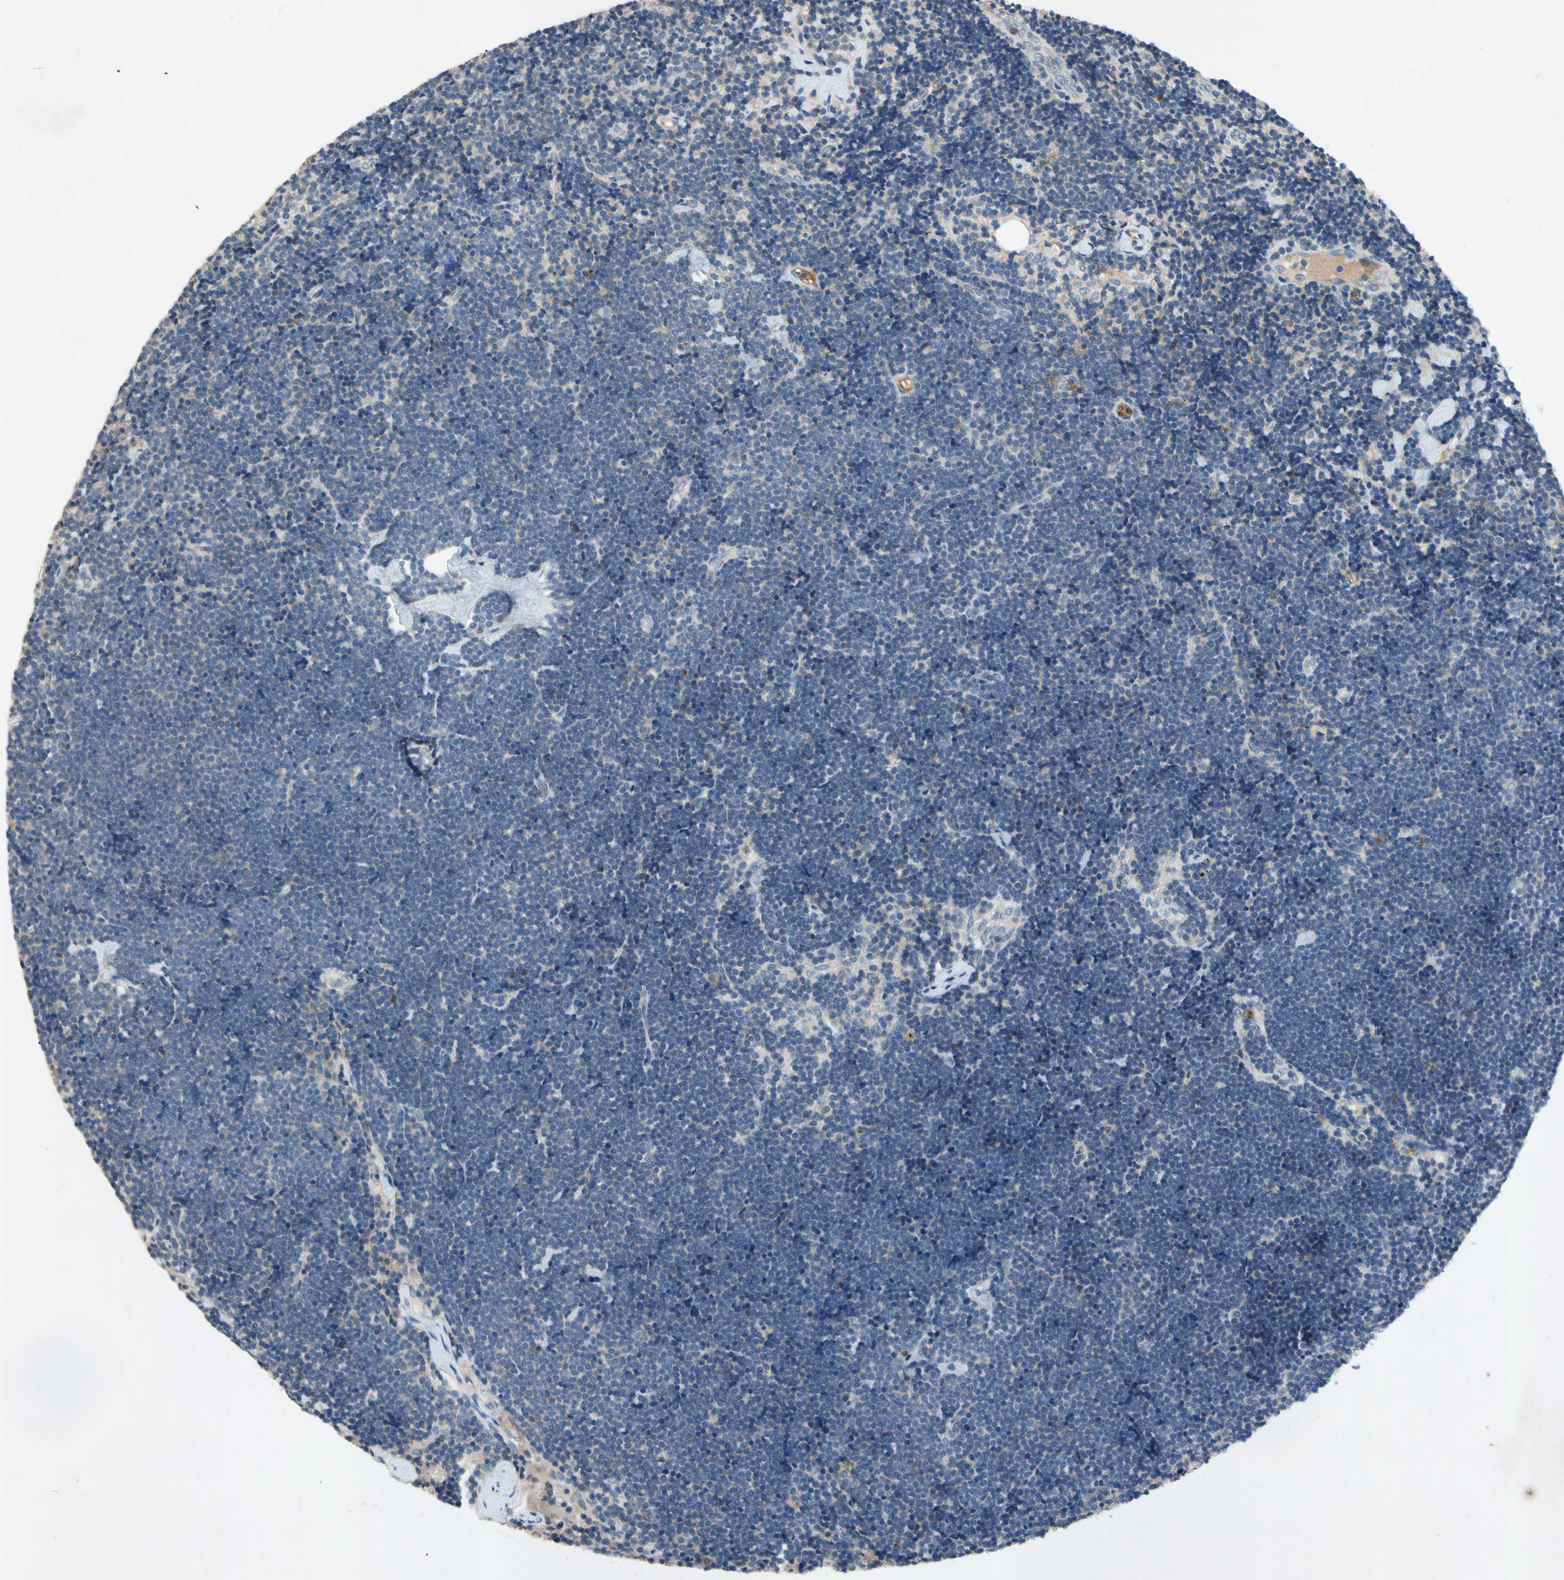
{"staining": {"intensity": "strong", "quantity": "25%-75%", "location": "cytoplasmic/membranous"}, "tissue": "lymph node", "cell_type": "Germinal center cells", "image_type": "normal", "snomed": [{"axis": "morphology", "description": "Normal tissue, NOS"}, {"axis": "topography", "description": "Lymph node"}], "caption": "Immunohistochemical staining of normal lymph node exhibits 25%-75% levels of strong cytoplasmic/membranous protein staining in approximately 25%-75% of germinal center cells. The protein of interest is stained brown, and the nuclei are stained in blue (DAB IHC with brightfield microscopy, high magnification).", "gene": "NDFIP2", "patient": {"sex": "male", "age": 63}}